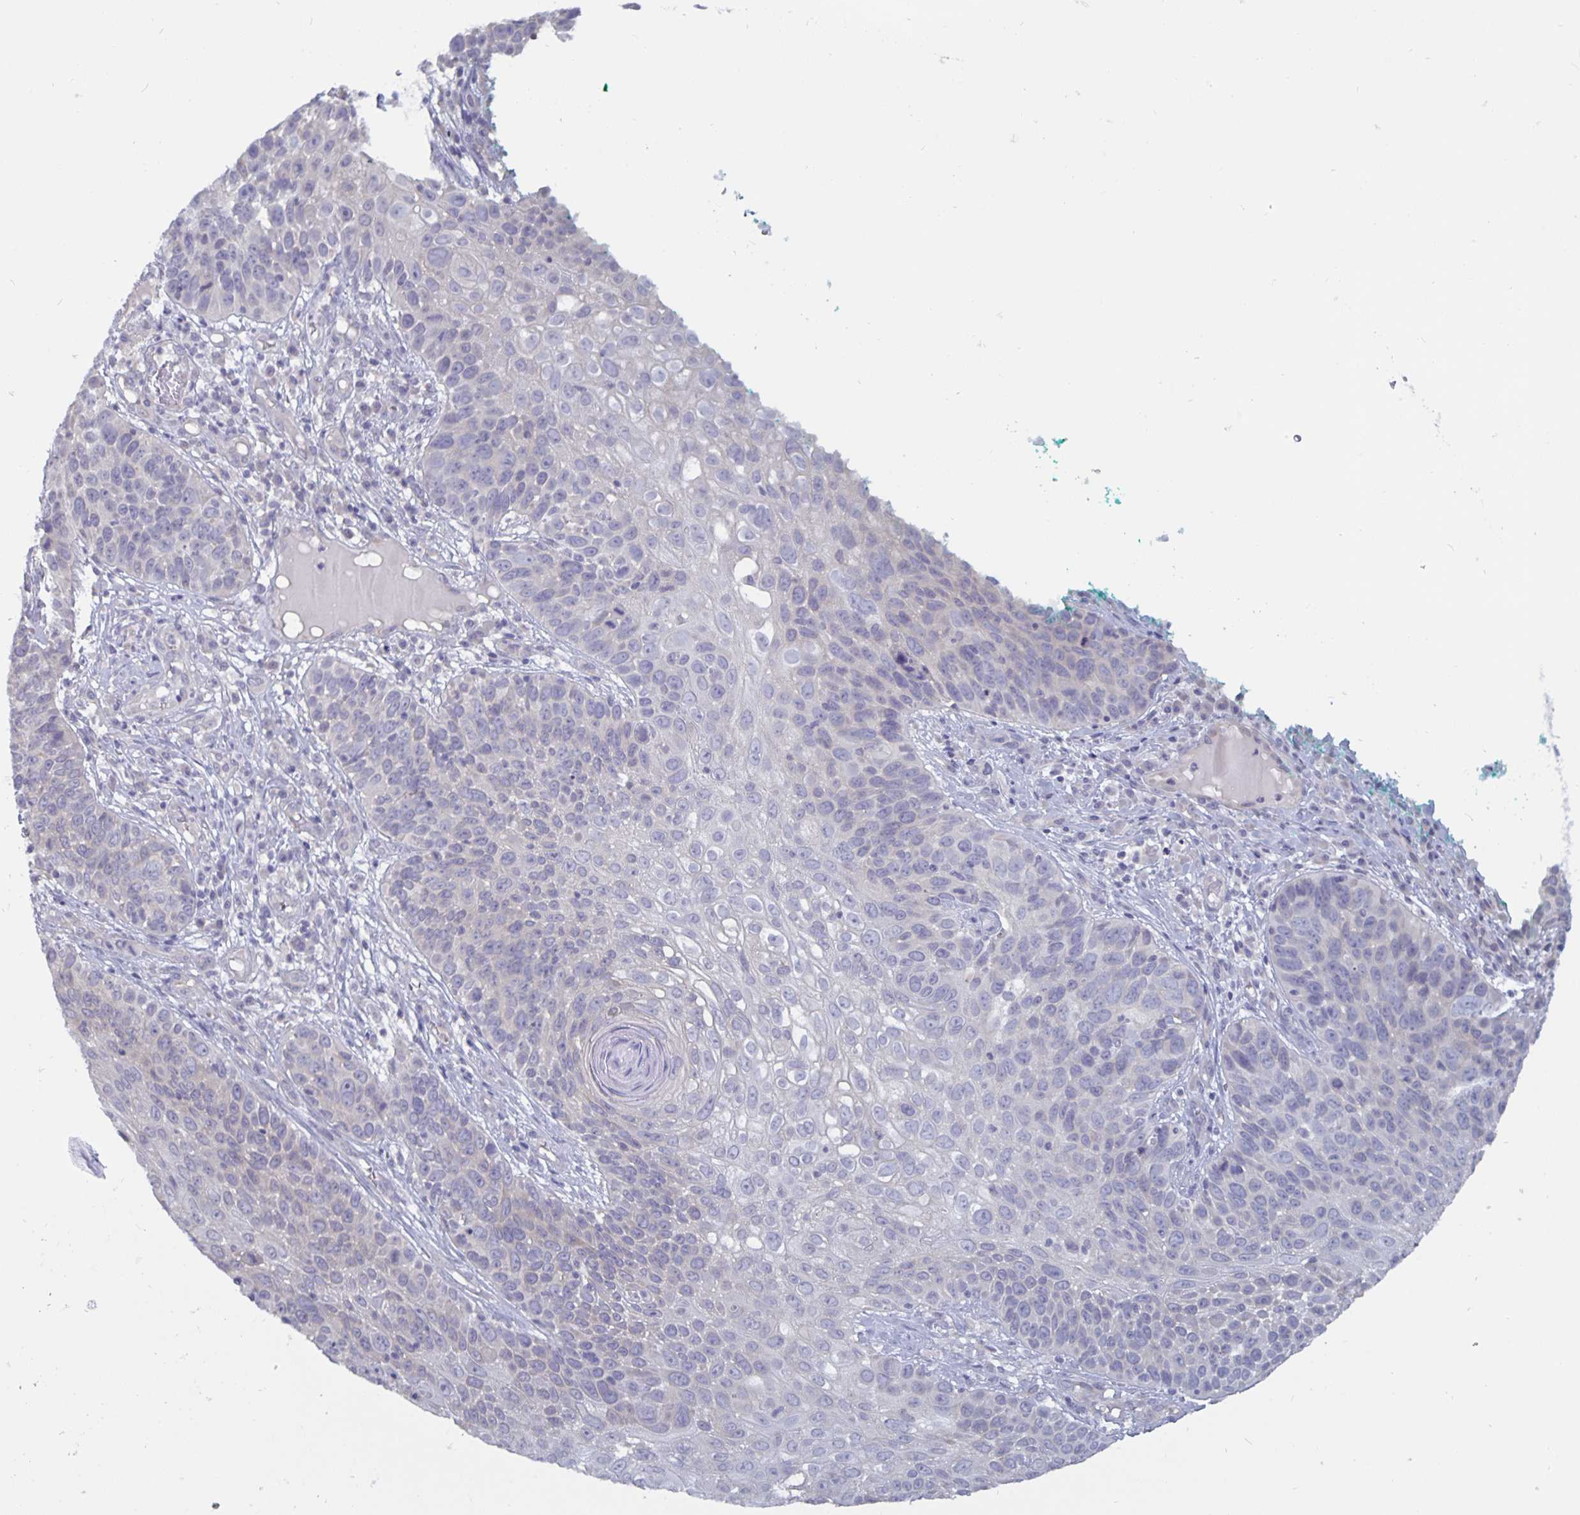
{"staining": {"intensity": "negative", "quantity": "none", "location": "none"}, "tissue": "skin cancer", "cell_type": "Tumor cells", "image_type": "cancer", "snomed": [{"axis": "morphology", "description": "Squamous cell carcinoma, NOS"}, {"axis": "topography", "description": "Skin"}], "caption": "Skin squamous cell carcinoma was stained to show a protein in brown. There is no significant expression in tumor cells.", "gene": "PLCB3", "patient": {"sex": "male", "age": 92}}